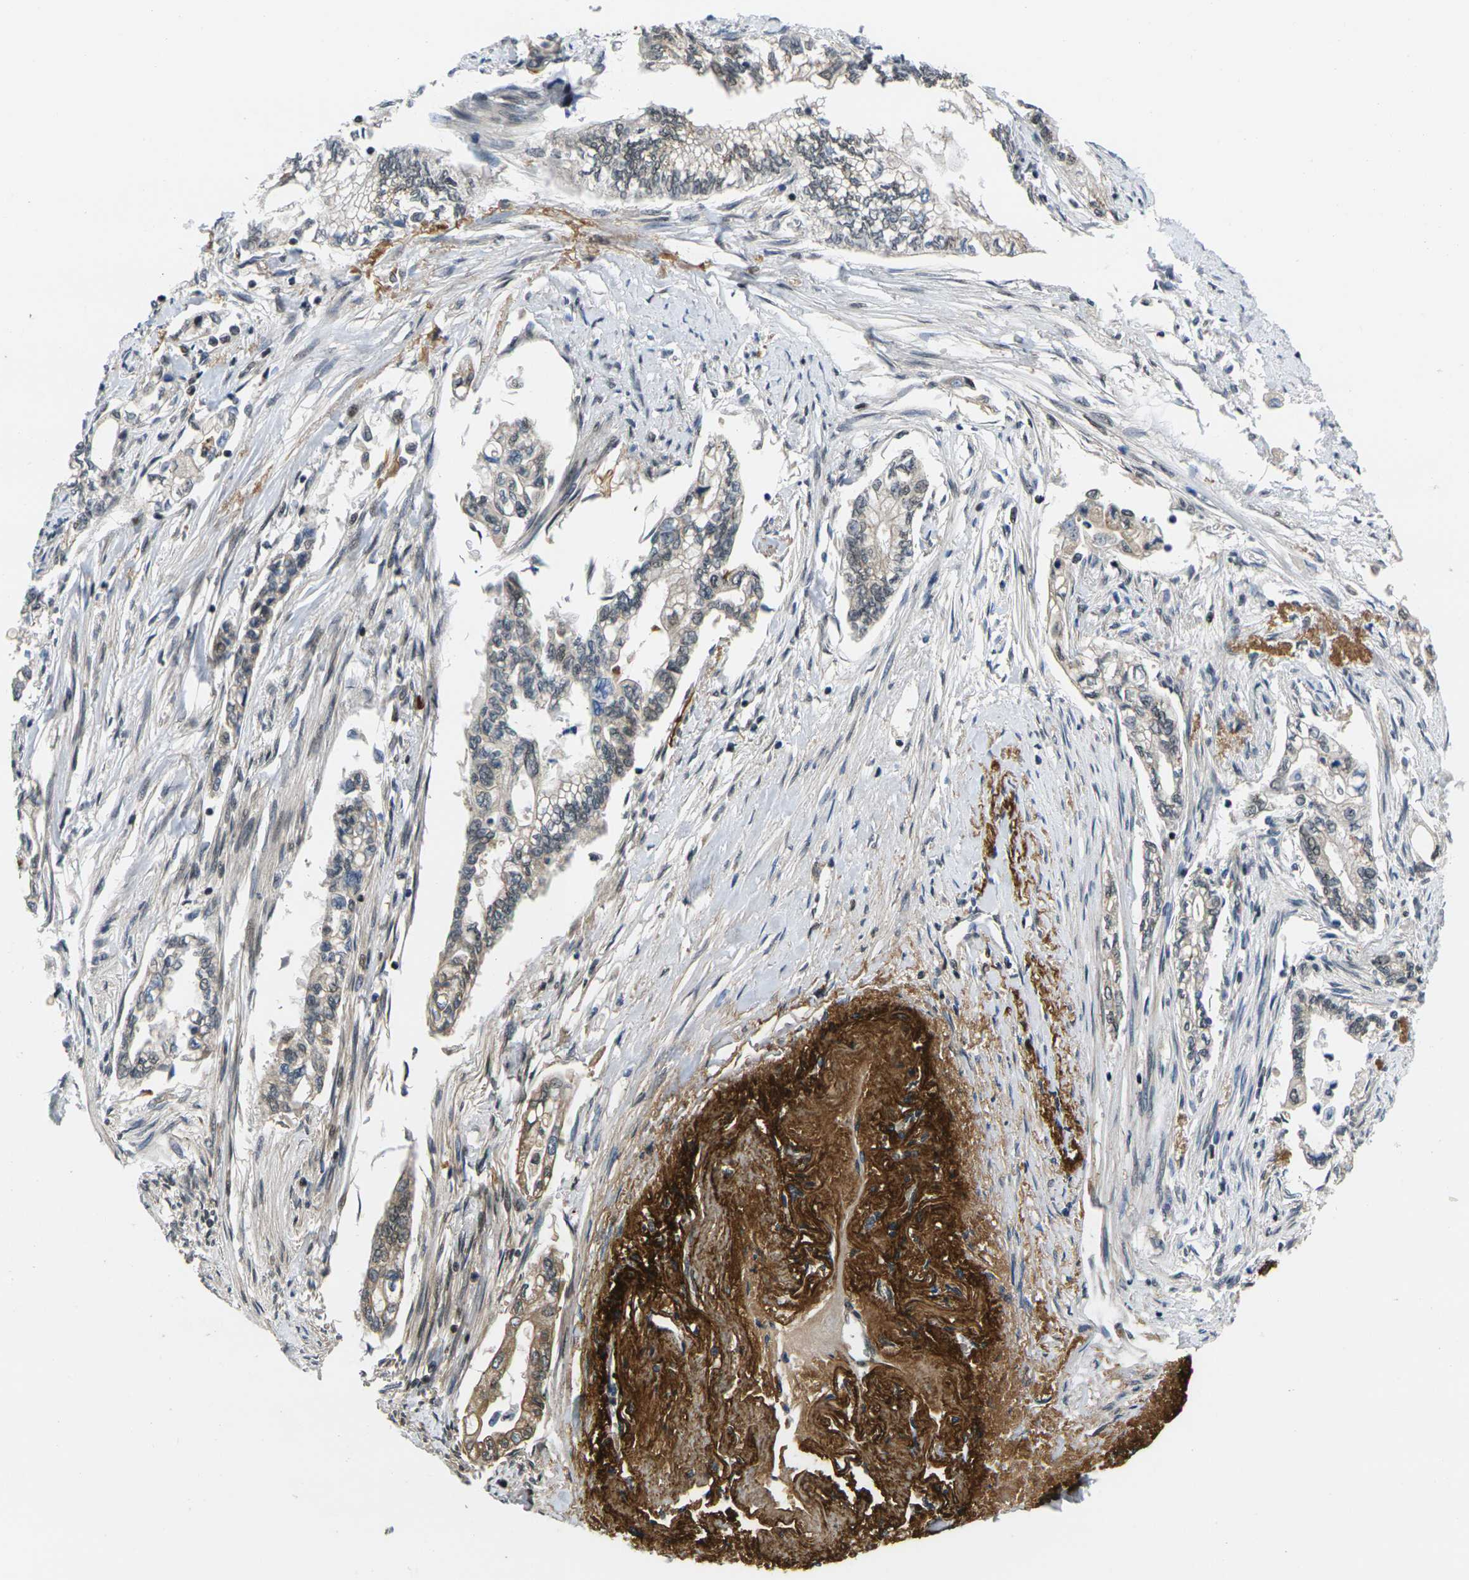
{"staining": {"intensity": "moderate", "quantity": "<25%", "location": "cytoplasmic/membranous"}, "tissue": "pancreatic cancer", "cell_type": "Tumor cells", "image_type": "cancer", "snomed": [{"axis": "morphology", "description": "Normal tissue, NOS"}, {"axis": "topography", "description": "Pancreas"}], "caption": "Protein staining demonstrates moderate cytoplasmic/membranous positivity in approximately <25% of tumor cells in pancreatic cancer. Nuclei are stained in blue.", "gene": "RBM7", "patient": {"sex": "male", "age": 42}}